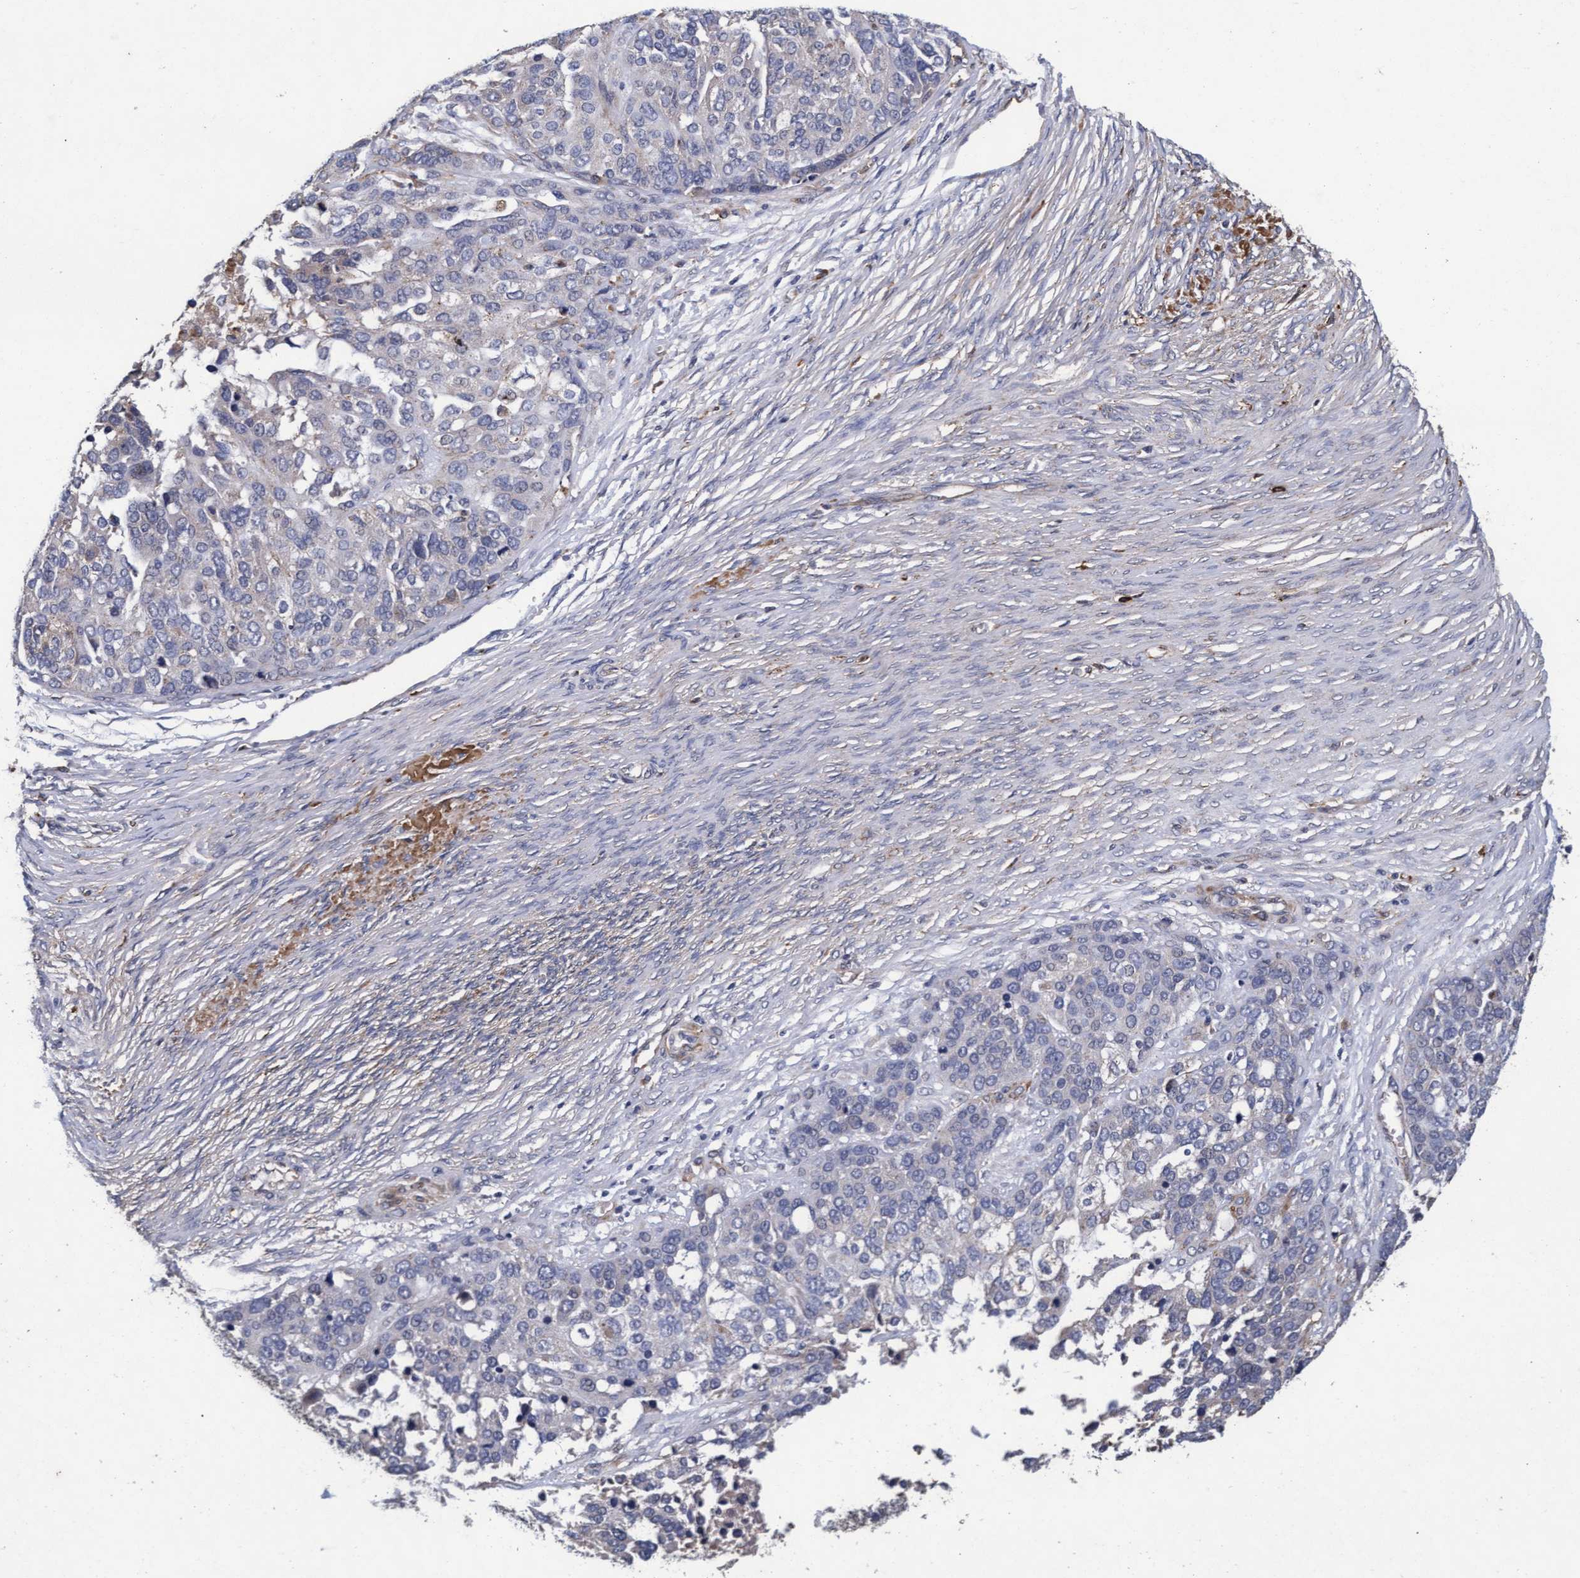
{"staining": {"intensity": "negative", "quantity": "none", "location": "none"}, "tissue": "ovarian cancer", "cell_type": "Tumor cells", "image_type": "cancer", "snomed": [{"axis": "morphology", "description": "Cystadenocarcinoma, serous, NOS"}, {"axis": "topography", "description": "Ovary"}], "caption": "This is an immunohistochemistry image of ovarian cancer. There is no expression in tumor cells.", "gene": "CPQ", "patient": {"sex": "female", "age": 44}}